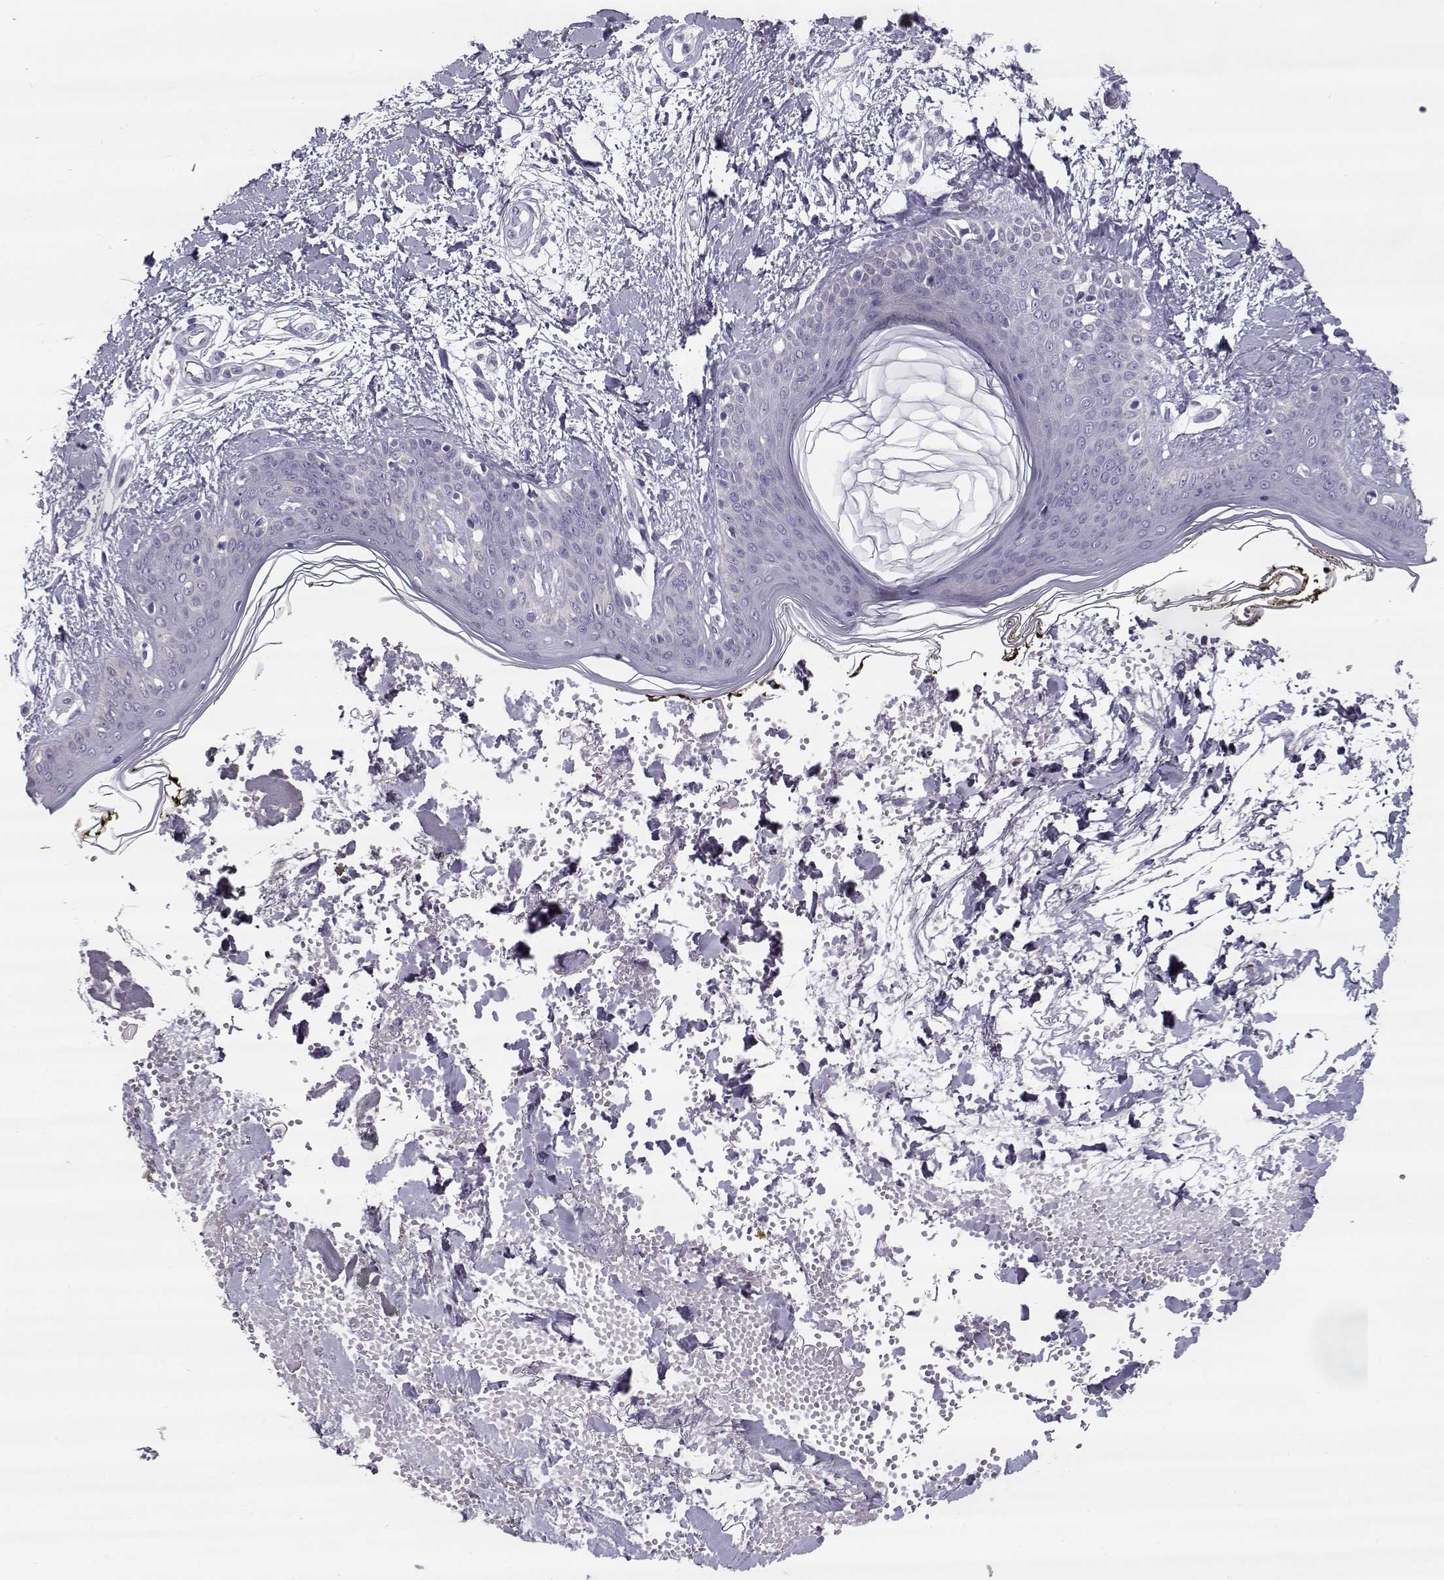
{"staining": {"intensity": "negative", "quantity": "none", "location": "none"}, "tissue": "skin", "cell_type": "Fibroblasts", "image_type": "normal", "snomed": [{"axis": "morphology", "description": "Normal tissue, NOS"}, {"axis": "topography", "description": "Skin"}], "caption": "There is no significant positivity in fibroblasts of skin. (DAB (3,3'-diaminobenzidine) immunohistochemistry (IHC), high magnification).", "gene": "CREB3L3", "patient": {"sex": "female", "age": 34}}